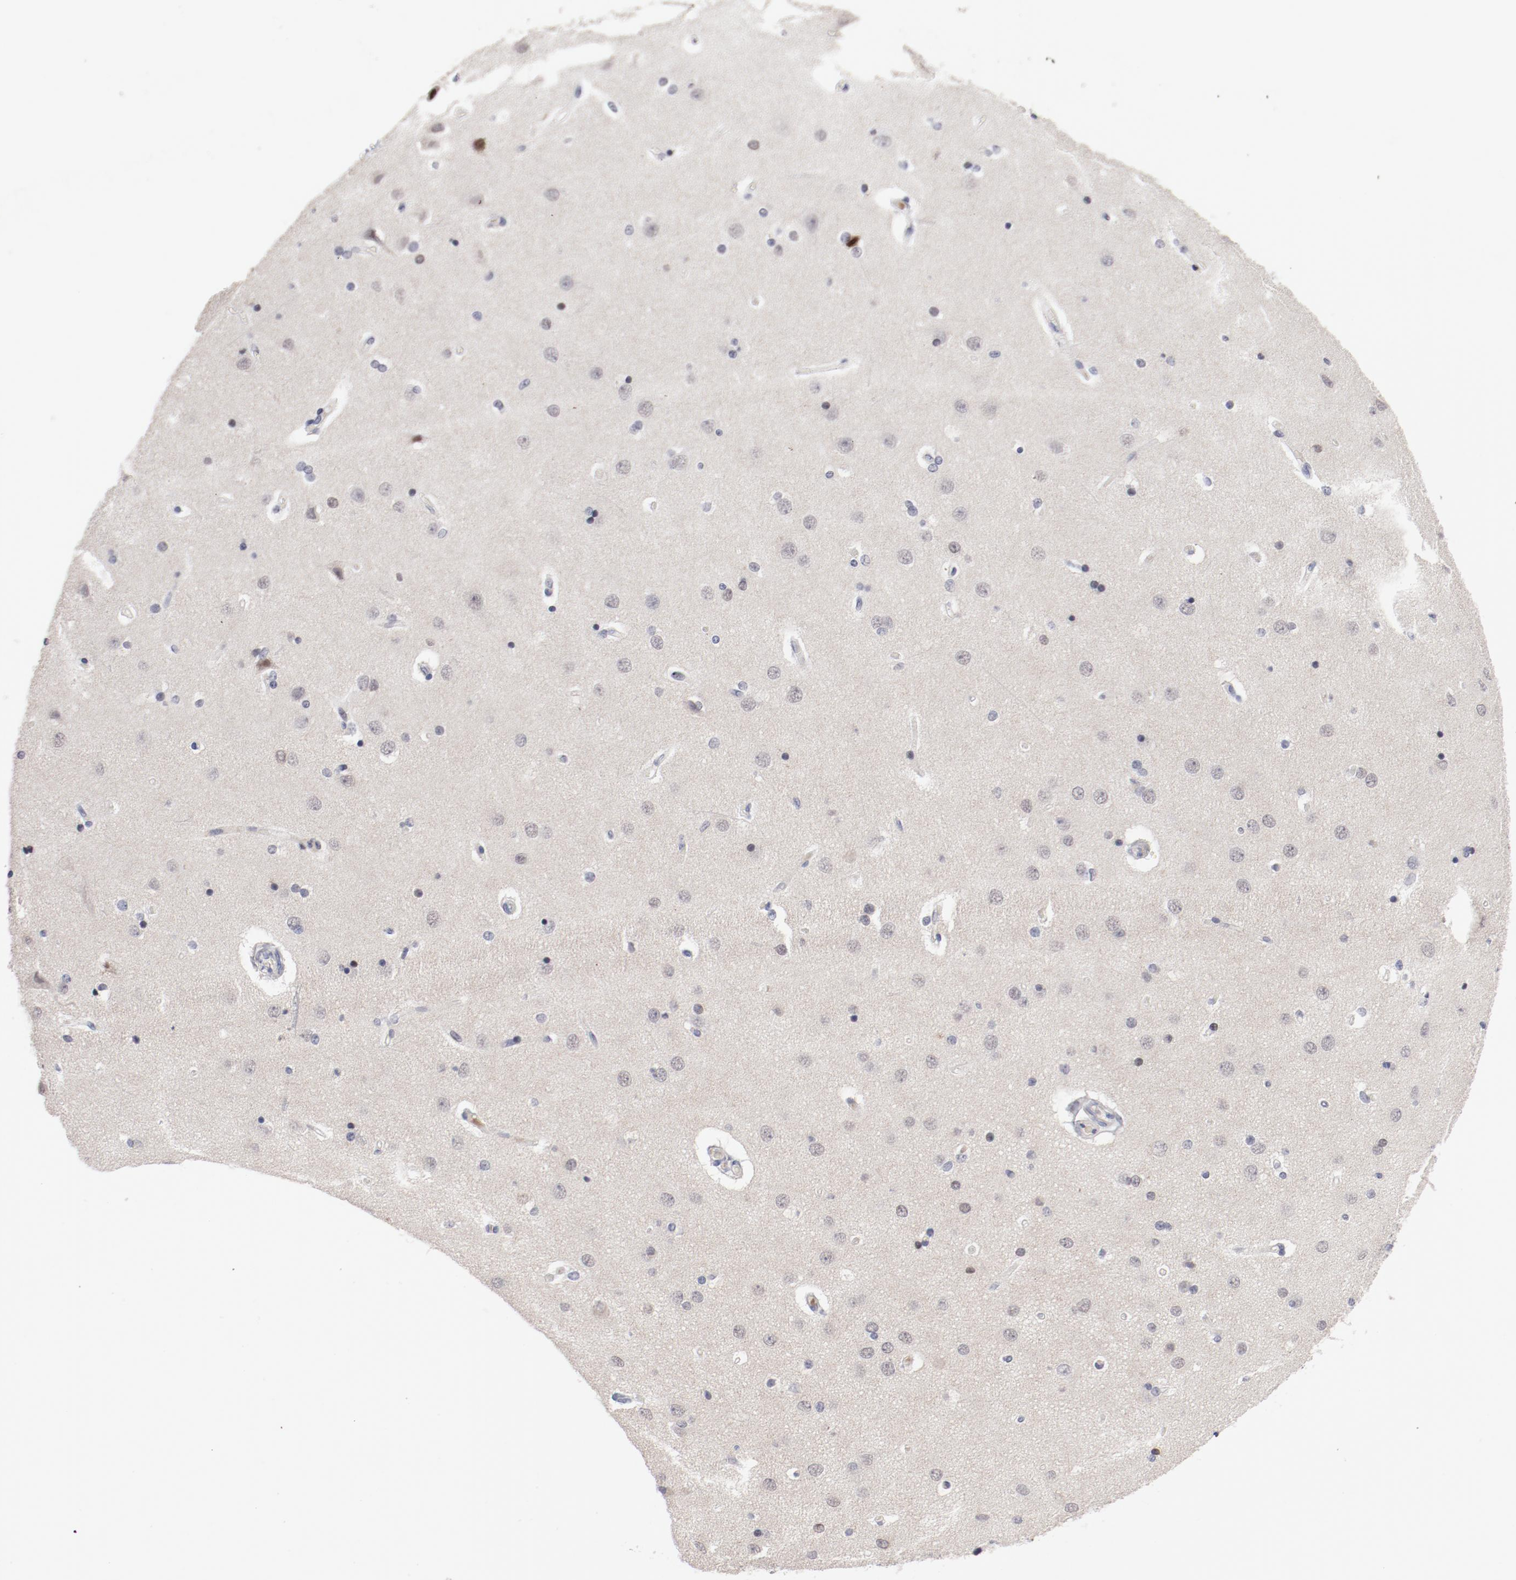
{"staining": {"intensity": "negative", "quantity": "none", "location": "none"}, "tissue": "cerebral cortex", "cell_type": "Endothelial cells", "image_type": "normal", "snomed": [{"axis": "morphology", "description": "Normal tissue, NOS"}, {"axis": "topography", "description": "Cerebral cortex"}], "caption": "Immunohistochemical staining of benign cerebral cortex exhibits no significant staining in endothelial cells.", "gene": "FSCB", "patient": {"sex": "female", "age": 54}}